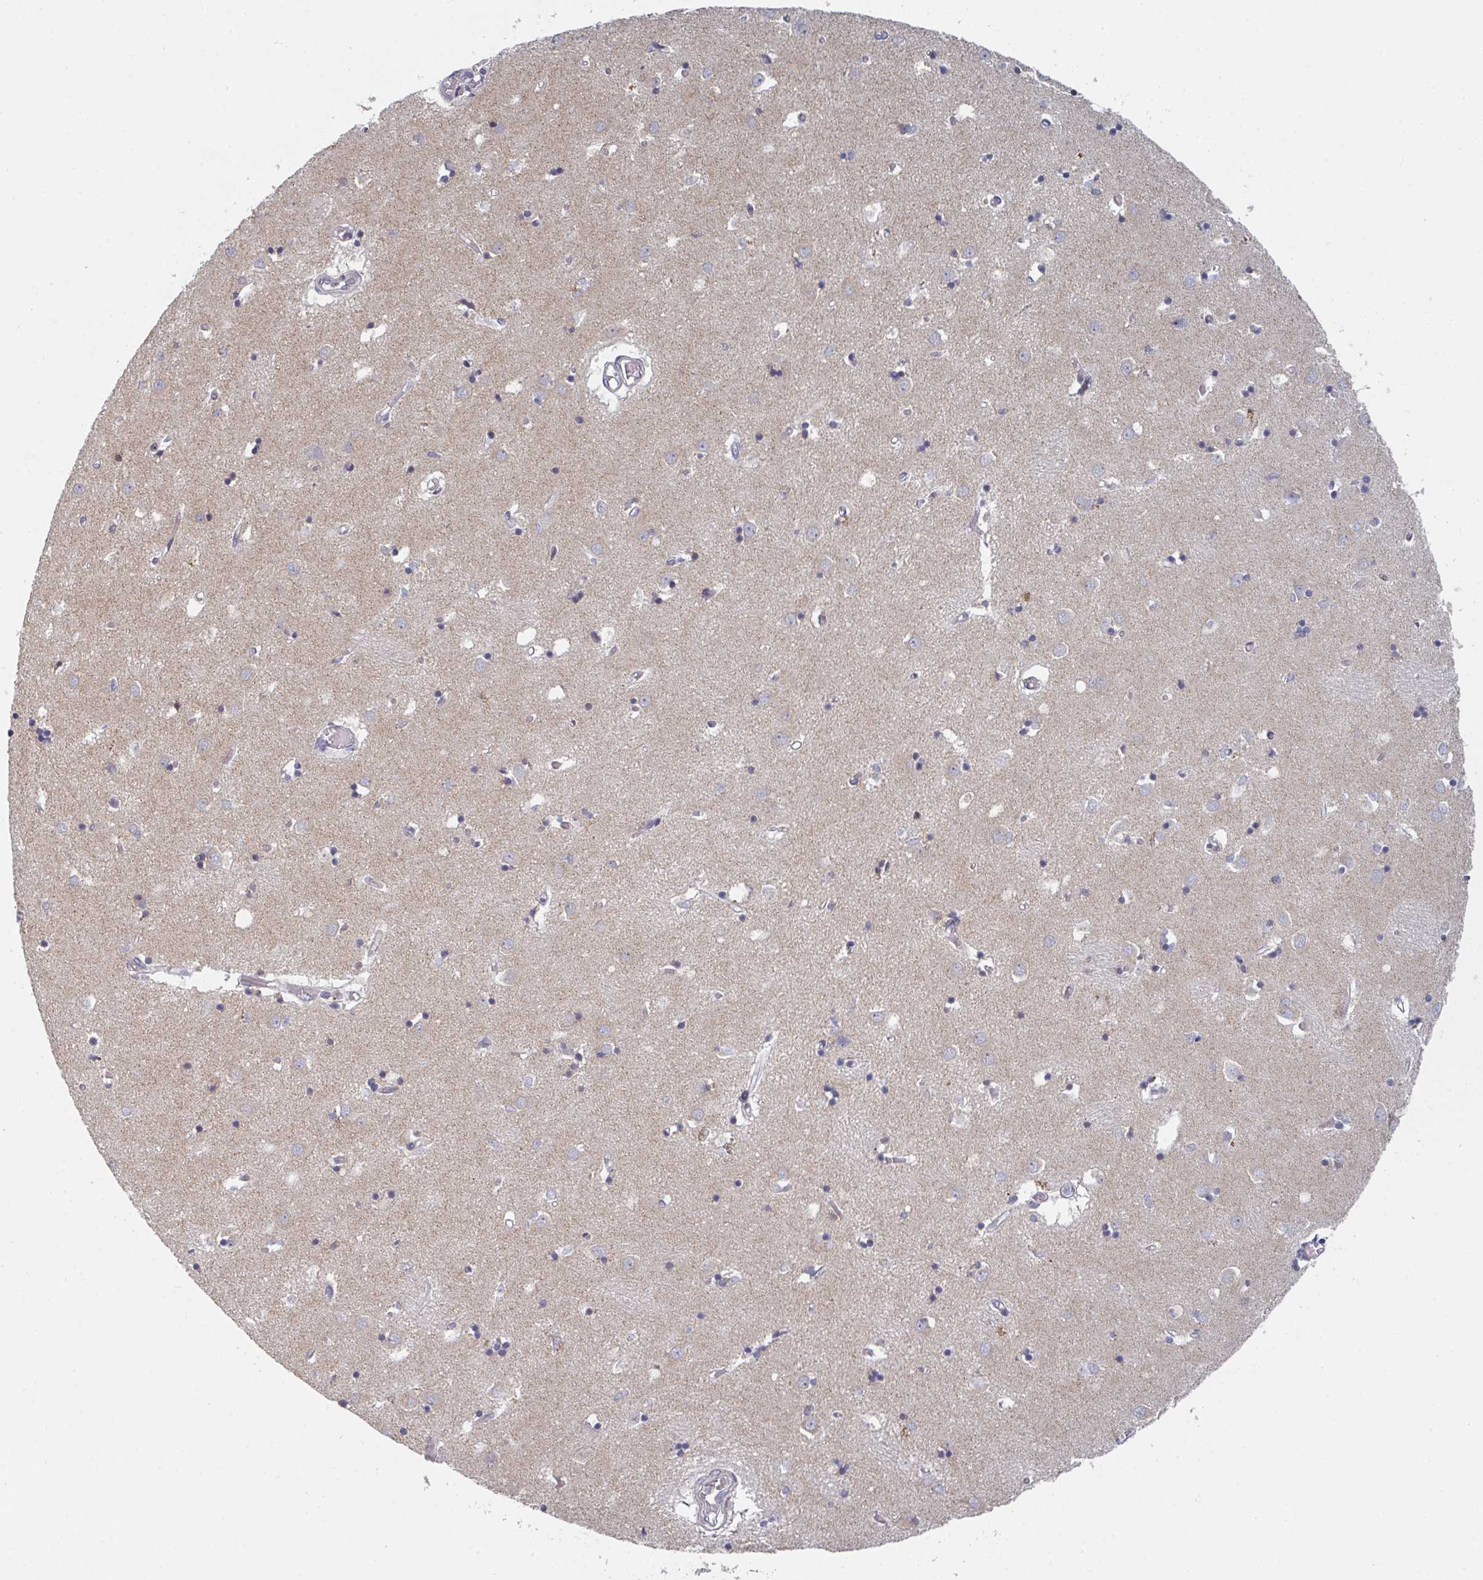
{"staining": {"intensity": "negative", "quantity": "none", "location": "none"}, "tissue": "caudate", "cell_type": "Glial cells", "image_type": "normal", "snomed": [{"axis": "morphology", "description": "Normal tissue, NOS"}, {"axis": "topography", "description": "Lateral ventricle wall"}], "caption": "The image reveals no significant positivity in glial cells of caudate.", "gene": "ELOVL1", "patient": {"sex": "male", "age": 70}}